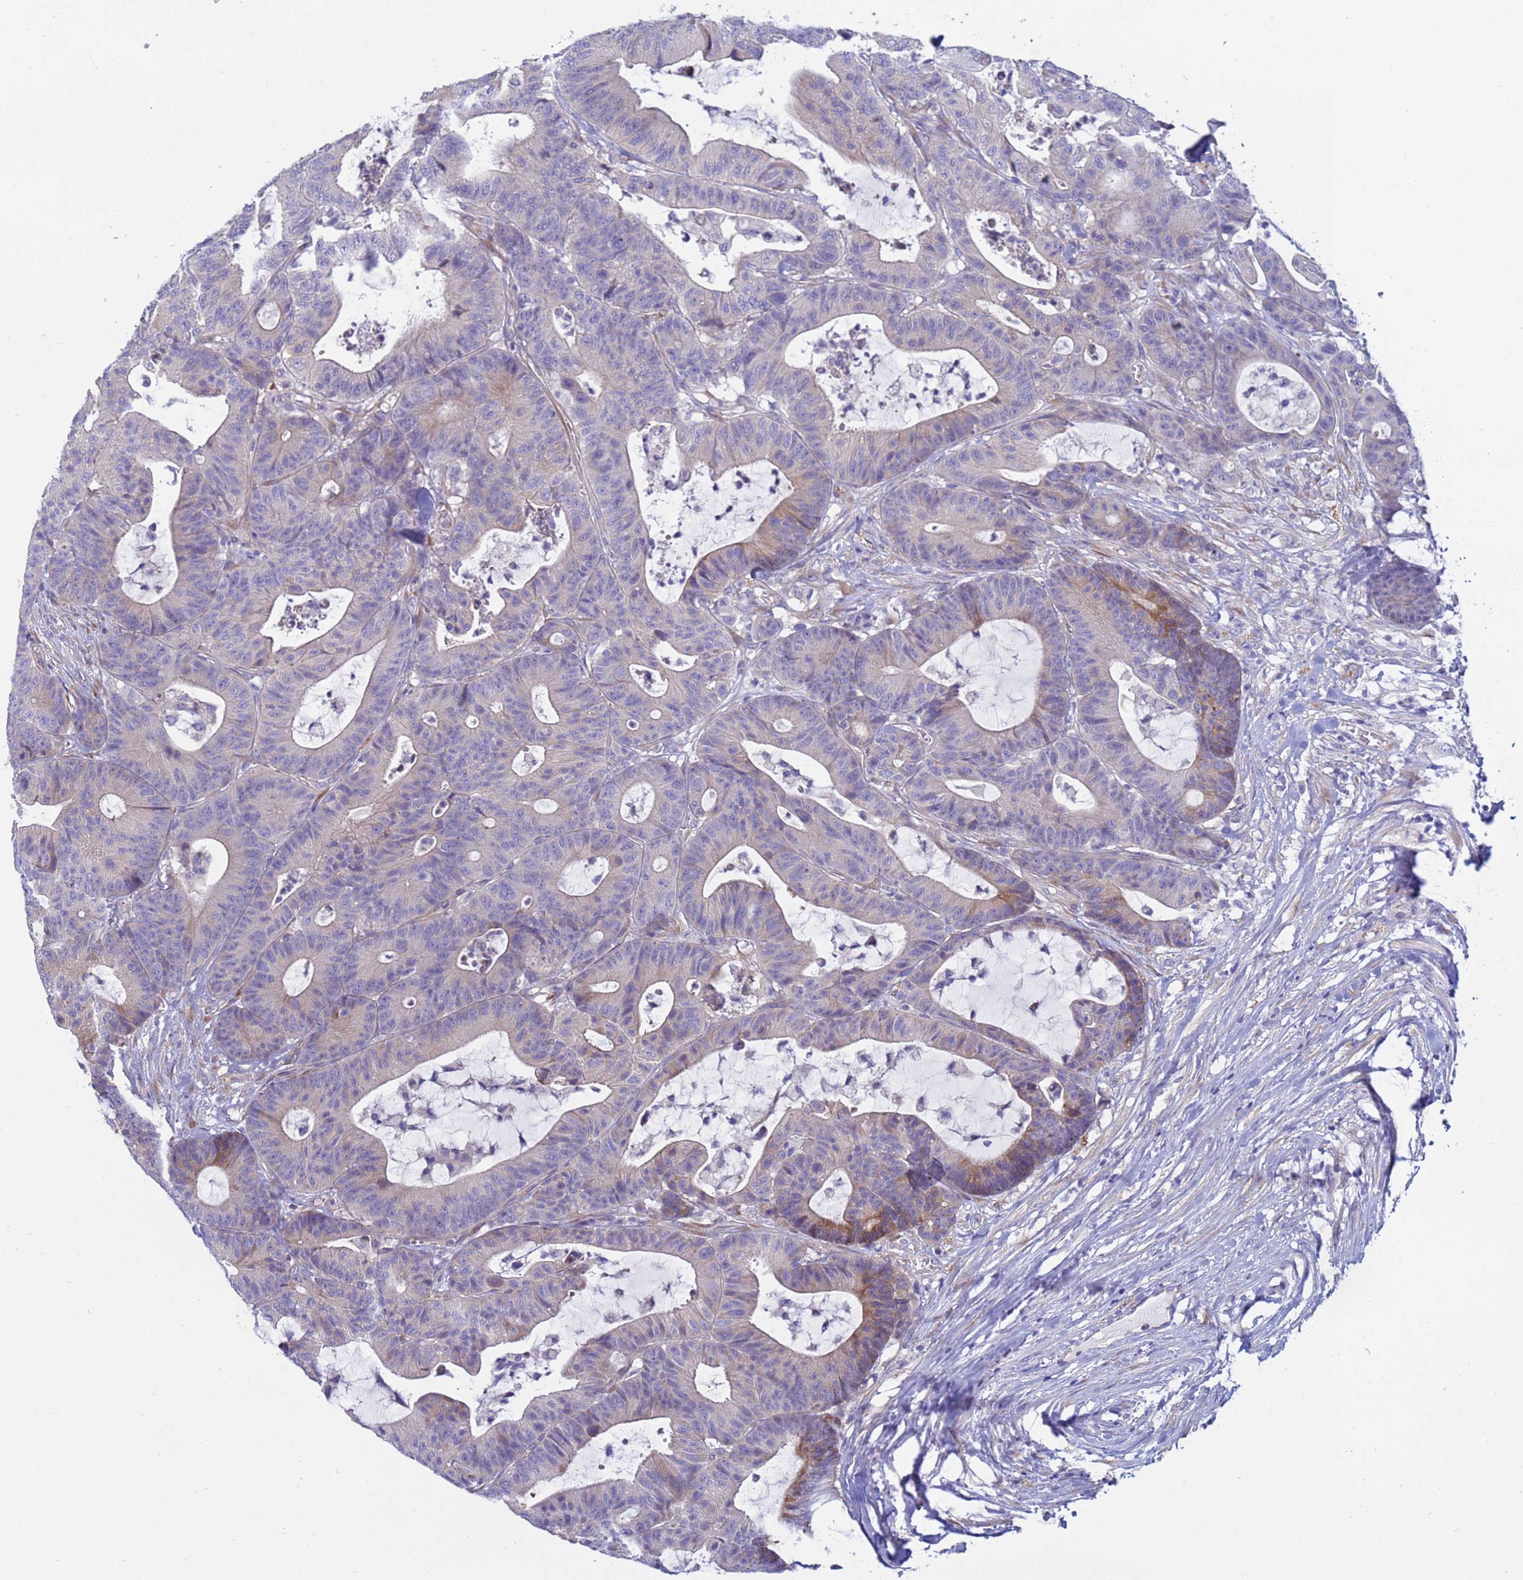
{"staining": {"intensity": "weak", "quantity": "<25%", "location": "cytoplasmic/membranous"}, "tissue": "colorectal cancer", "cell_type": "Tumor cells", "image_type": "cancer", "snomed": [{"axis": "morphology", "description": "Adenocarcinoma, NOS"}, {"axis": "topography", "description": "Colon"}], "caption": "Human colorectal cancer (adenocarcinoma) stained for a protein using IHC shows no staining in tumor cells.", "gene": "TRPC6", "patient": {"sex": "female", "age": 84}}